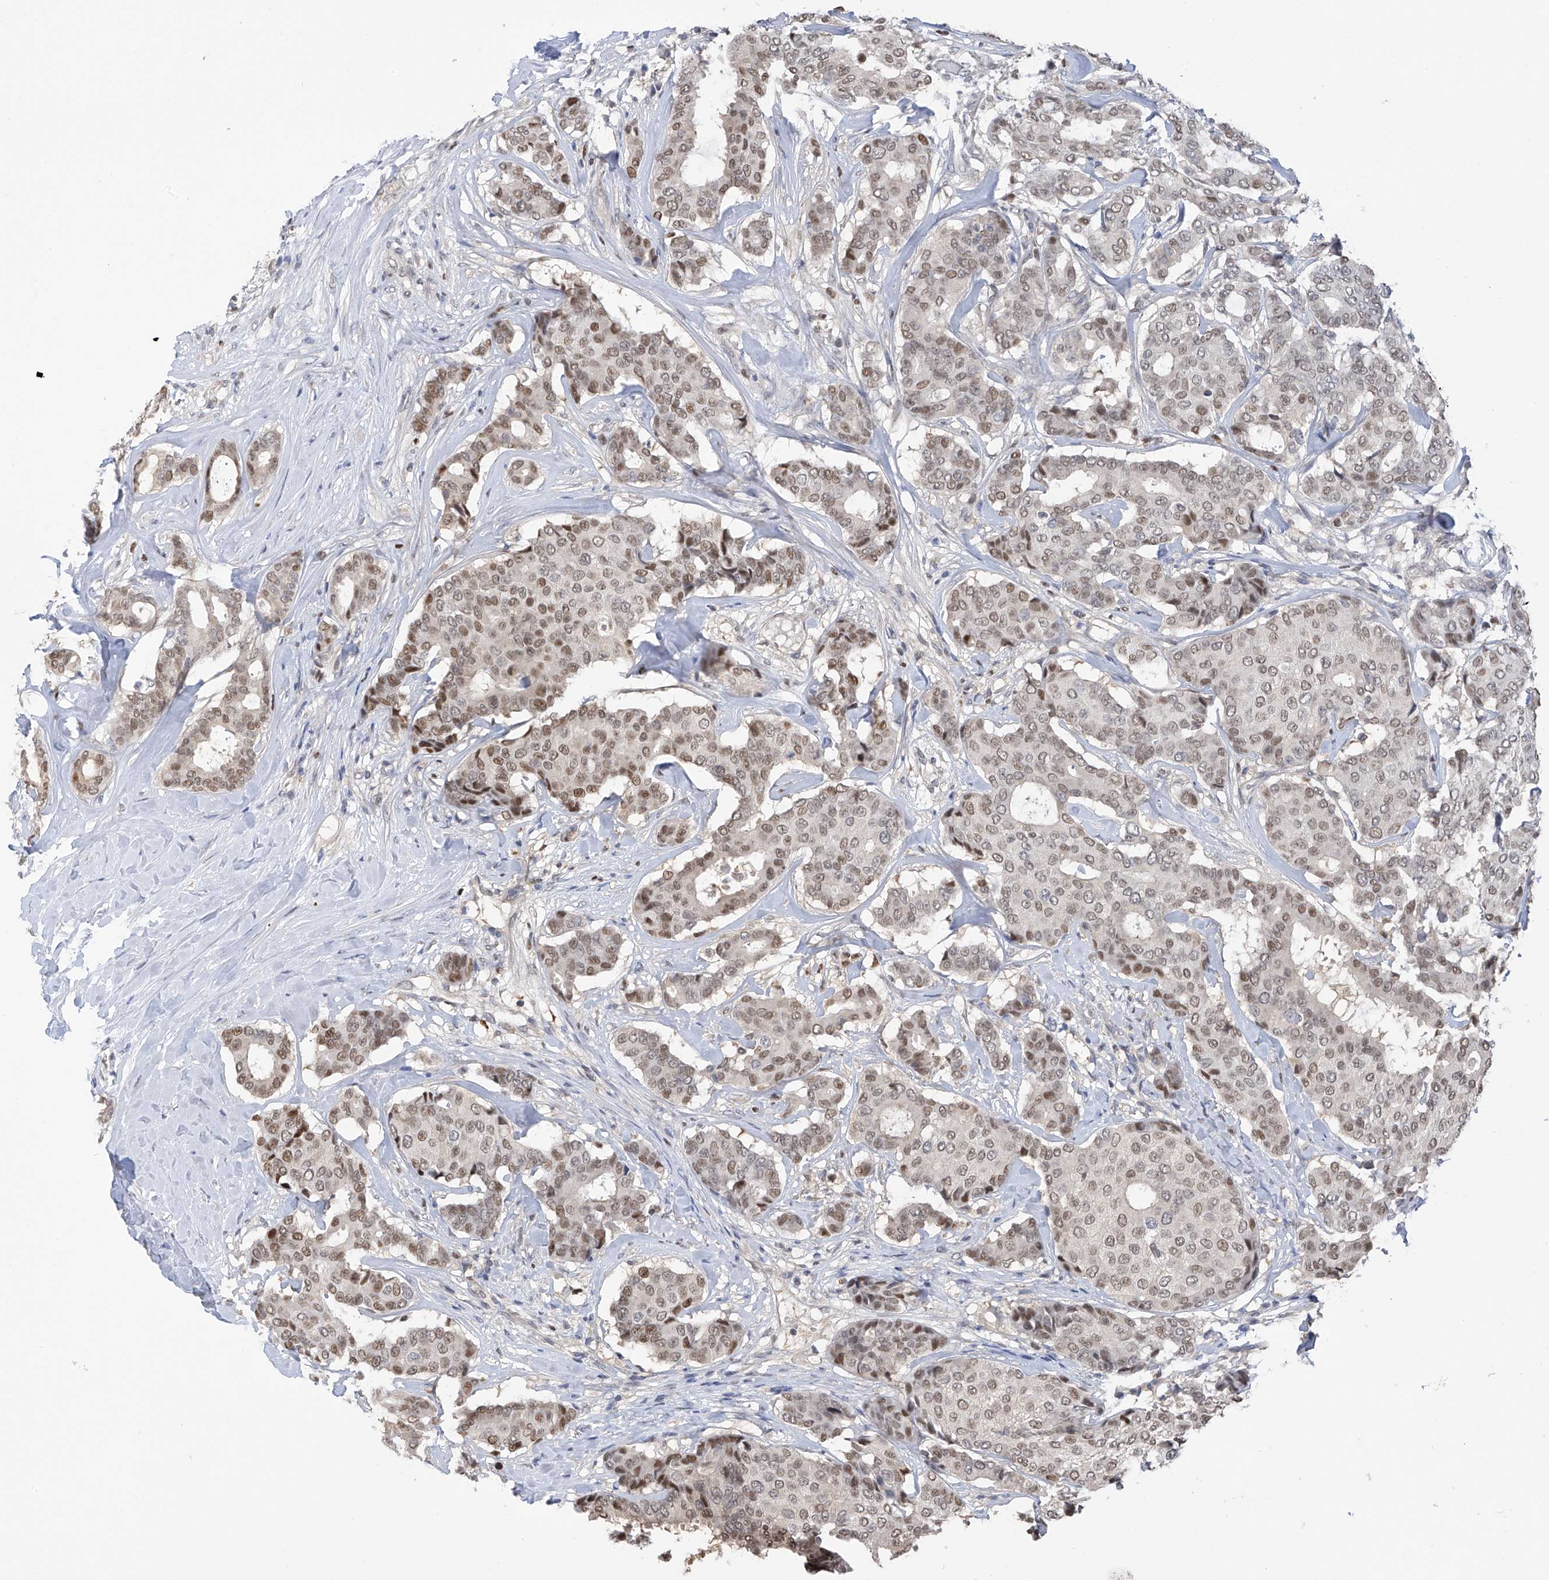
{"staining": {"intensity": "weak", "quantity": ">75%", "location": "nuclear"}, "tissue": "breast cancer", "cell_type": "Tumor cells", "image_type": "cancer", "snomed": [{"axis": "morphology", "description": "Duct carcinoma"}, {"axis": "topography", "description": "Breast"}], "caption": "There is low levels of weak nuclear staining in tumor cells of breast cancer (infiltrating ductal carcinoma), as demonstrated by immunohistochemical staining (brown color).", "gene": "PMM1", "patient": {"sex": "female", "age": 75}}